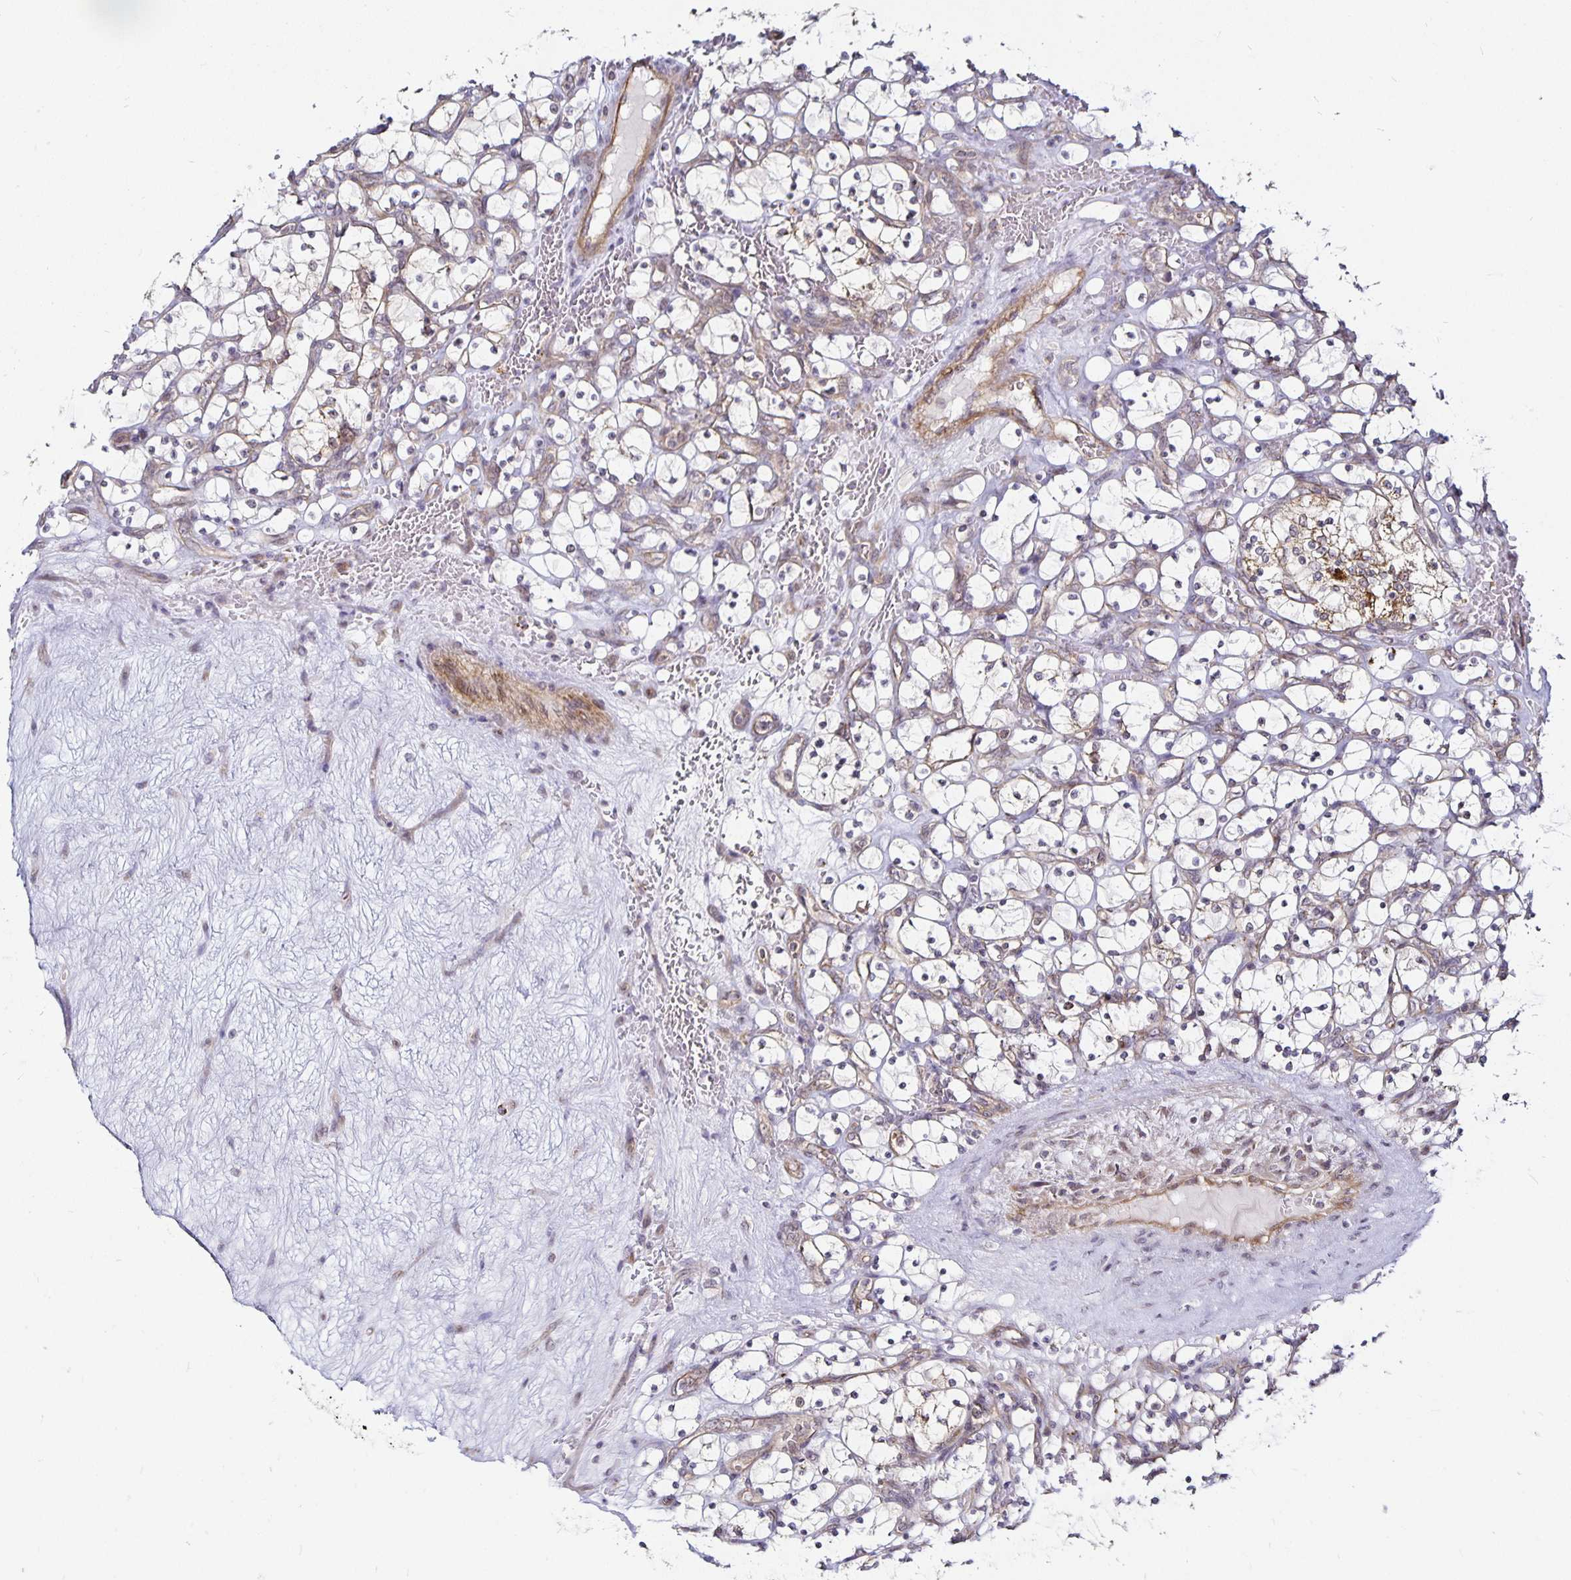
{"staining": {"intensity": "weak", "quantity": "25%-75%", "location": "cytoplasmic/membranous"}, "tissue": "renal cancer", "cell_type": "Tumor cells", "image_type": "cancer", "snomed": [{"axis": "morphology", "description": "Adenocarcinoma, NOS"}, {"axis": "topography", "description": "Kidney"}], "caption": "An image showing weak cytoplasmic/membranous positivity in approximately 25%-75% of tumor cells in renal cancer, as visualized by brown immunohistochemical staining.", "gene": "CYP27A1", "patient": {"sex": "female", "age": 69}}